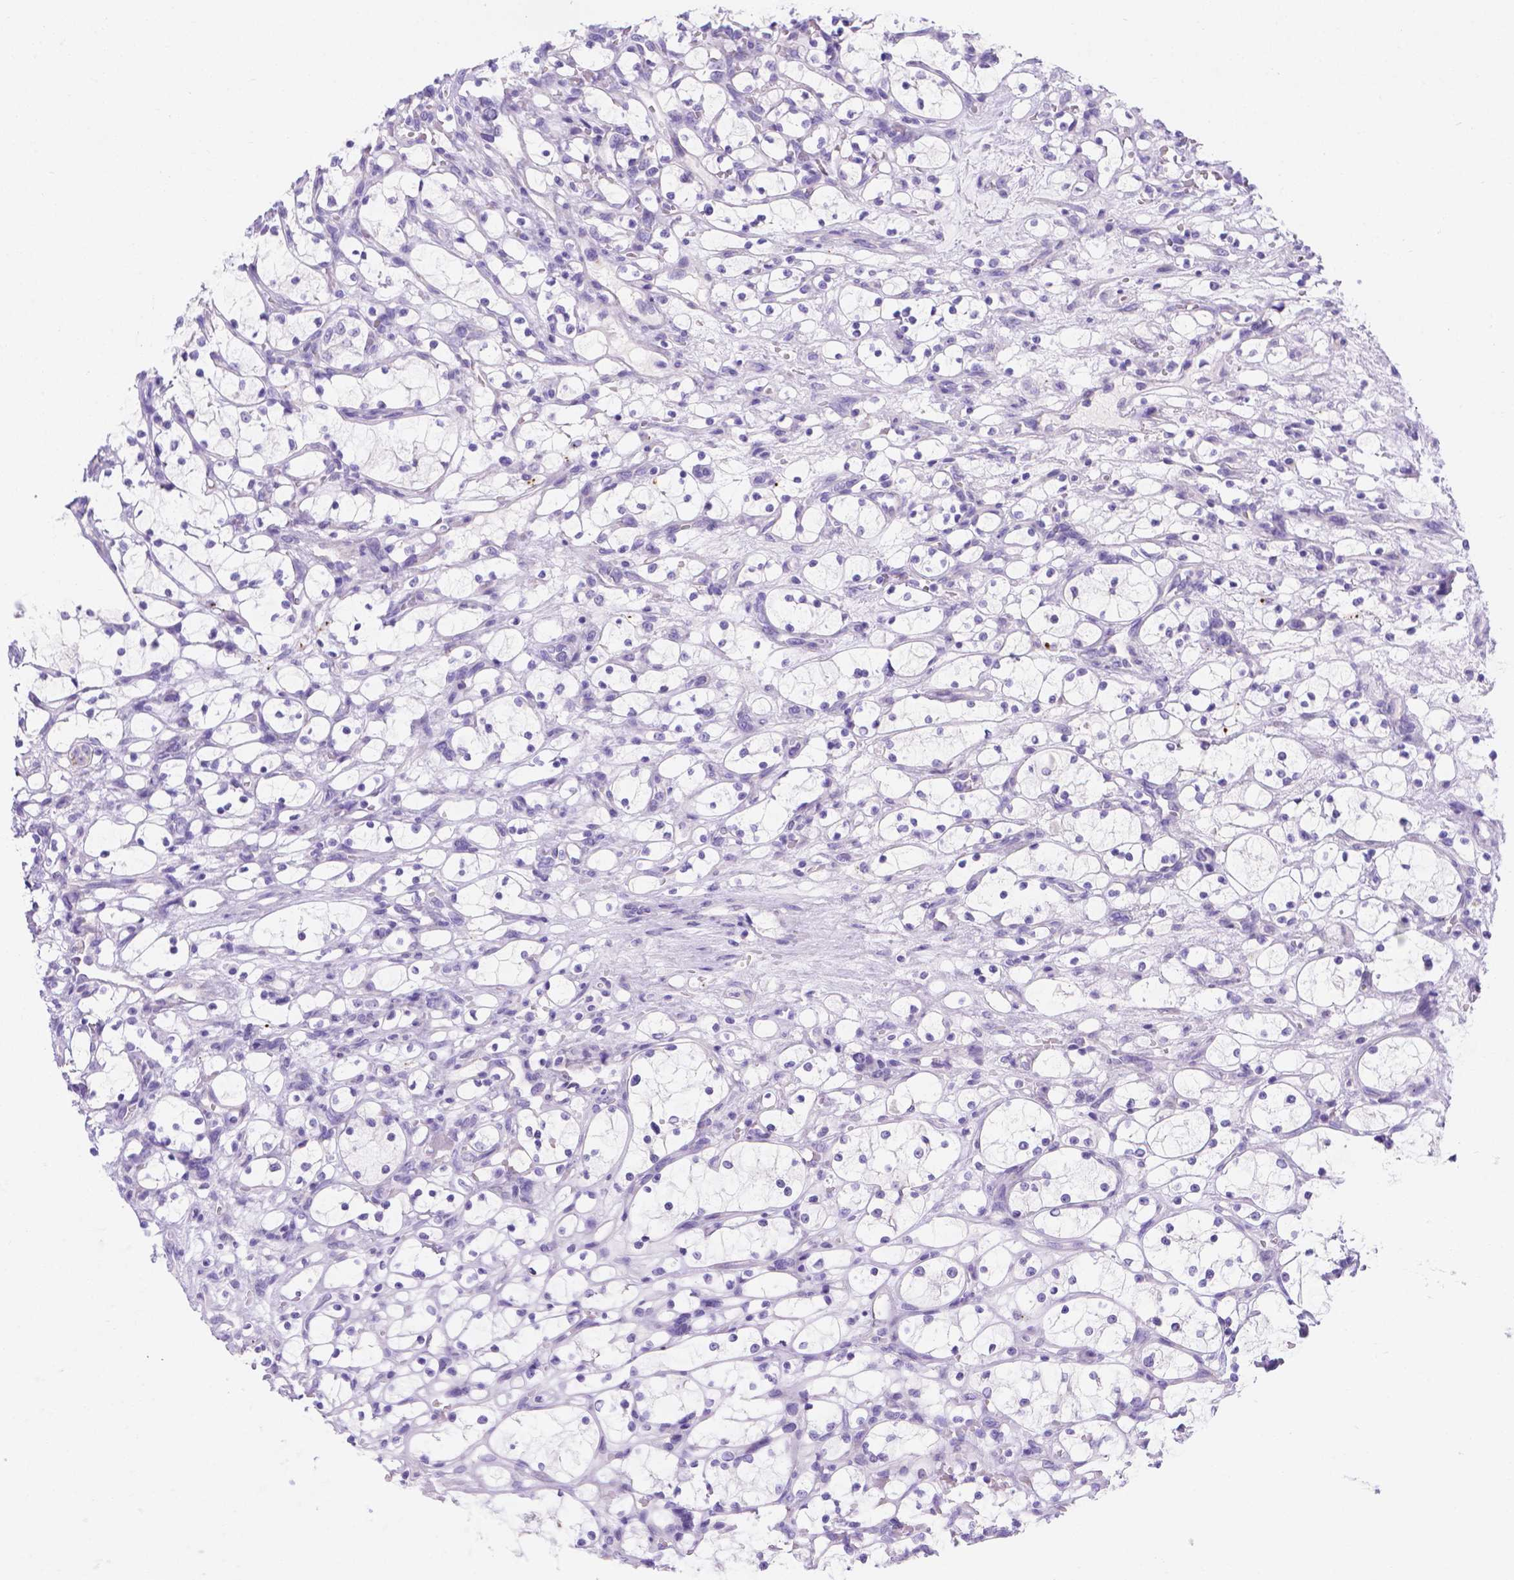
{"staining": {"intensity": "negative", "quantity": "none", "location": "none"}, "tissue": "renal cancer", "cell_type": "Tumor cells", "image_type": "cancer", "snomed": [{"axis": "morphology", "description": "Adenocarcinoma, NOS"}, {"axis": "topography", "description": "Kidney"}], "caption": "Tumor cells are negative for protein expression in human adenocarcinoma (renal).", "gene": "MLN", "patient": {"sex": "female", "age": 69}}